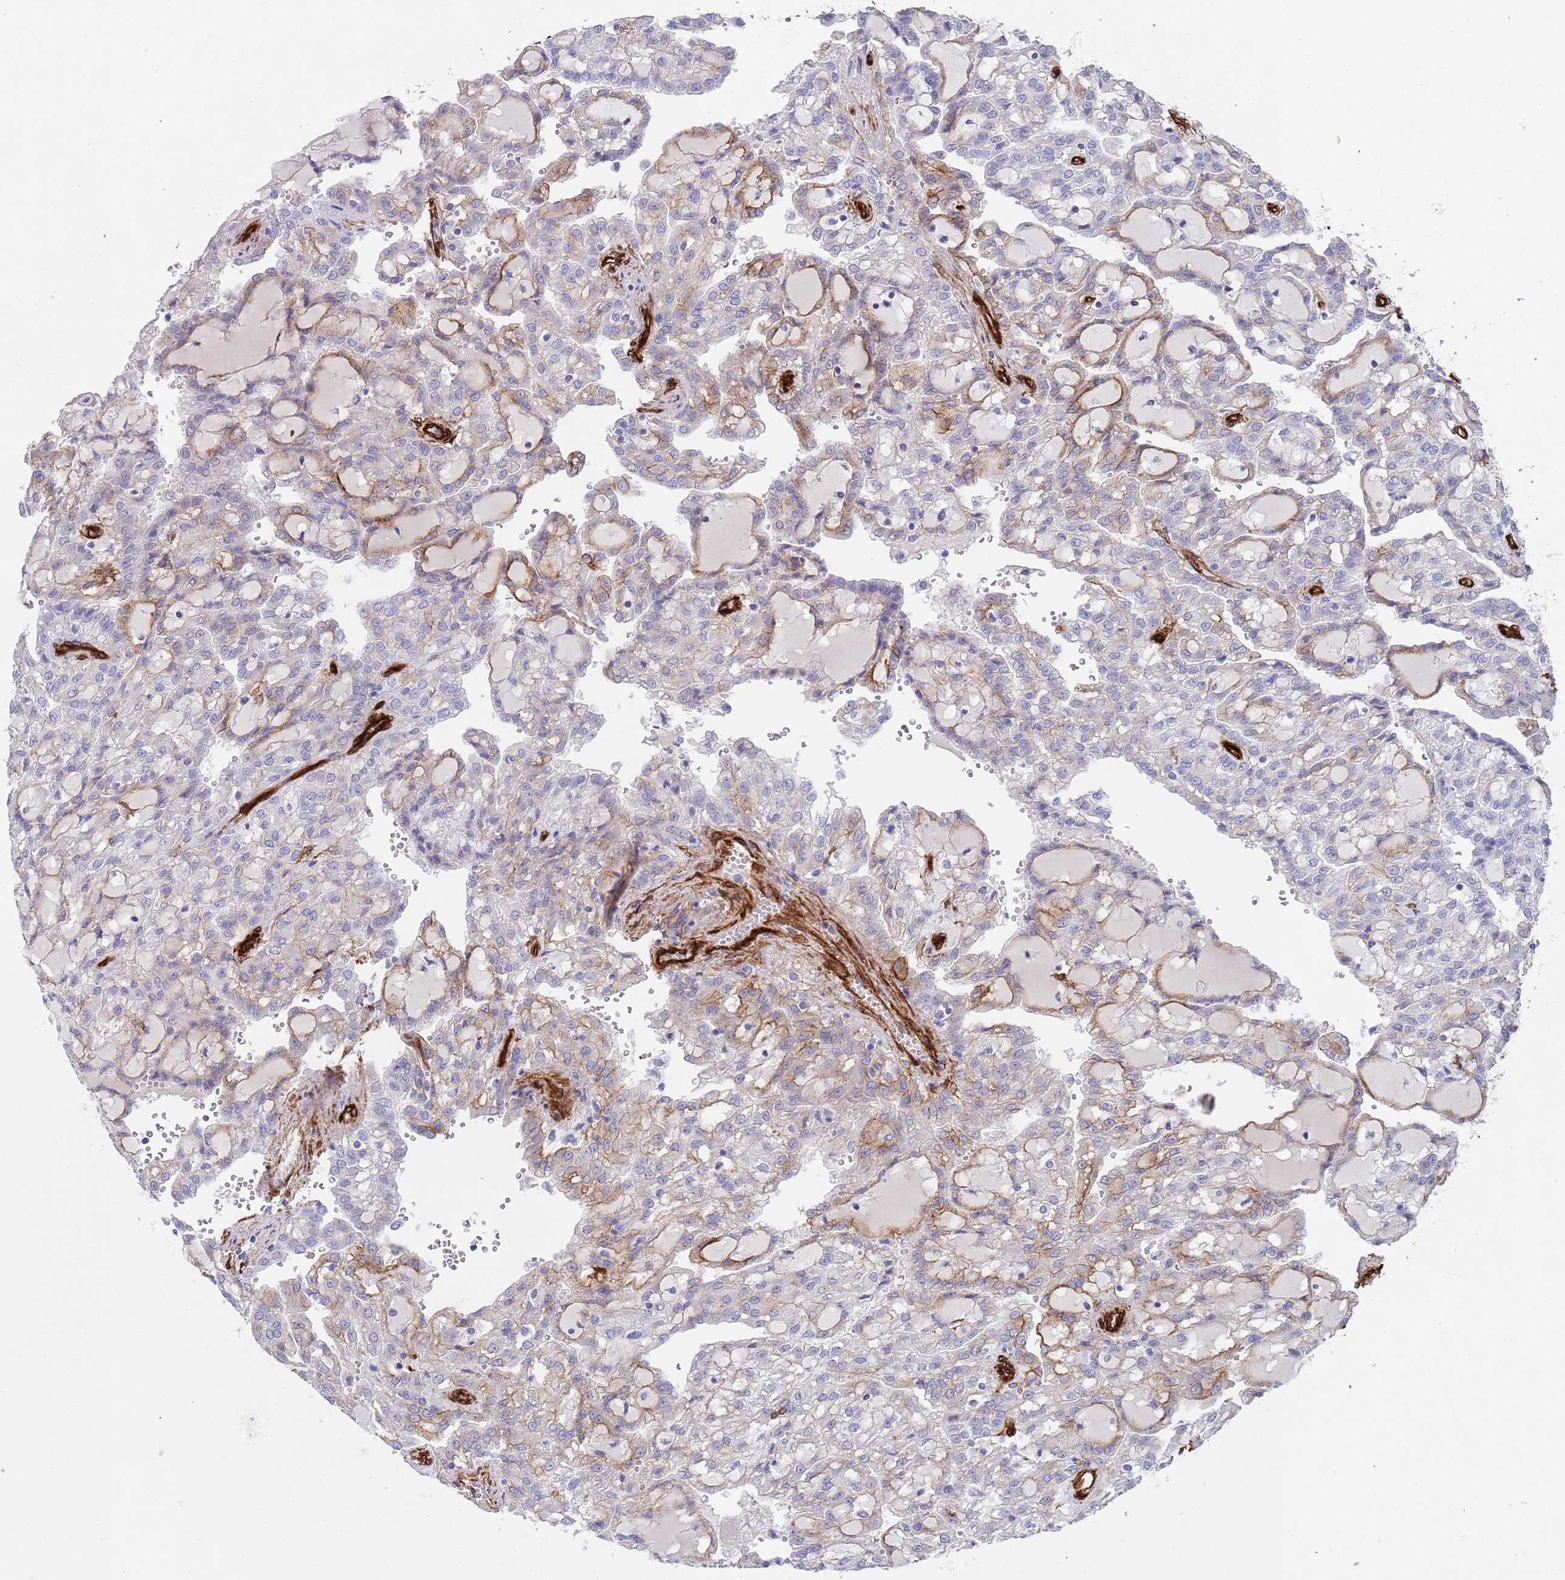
{"staining": {"intensity": "weak", "quantity": "<25%", "location": "cytoplasmic/membranous"}, "tissue": "renal cancer", "cell_type": "Tumor cells", "image_type": "cancer", "snomed": [{"axis": "morphology", "description": "Adenocarcinoma, NOS"}, {"axis": "topography", "description": "Kidney"}], "caption": "IHC micrograph of human renal adenocarcinoma stained for a protein (brown), which displays no staining in tumor cells. Brightfield microscopy of immunohistochemistry (IHC) stained with DAB (3,3'-diaminobenzidine) (brown) and hematoxylin (blue), captured at high magnification.", "gene": "CAV2", "patient": {"sex": "male", "age": 63}}